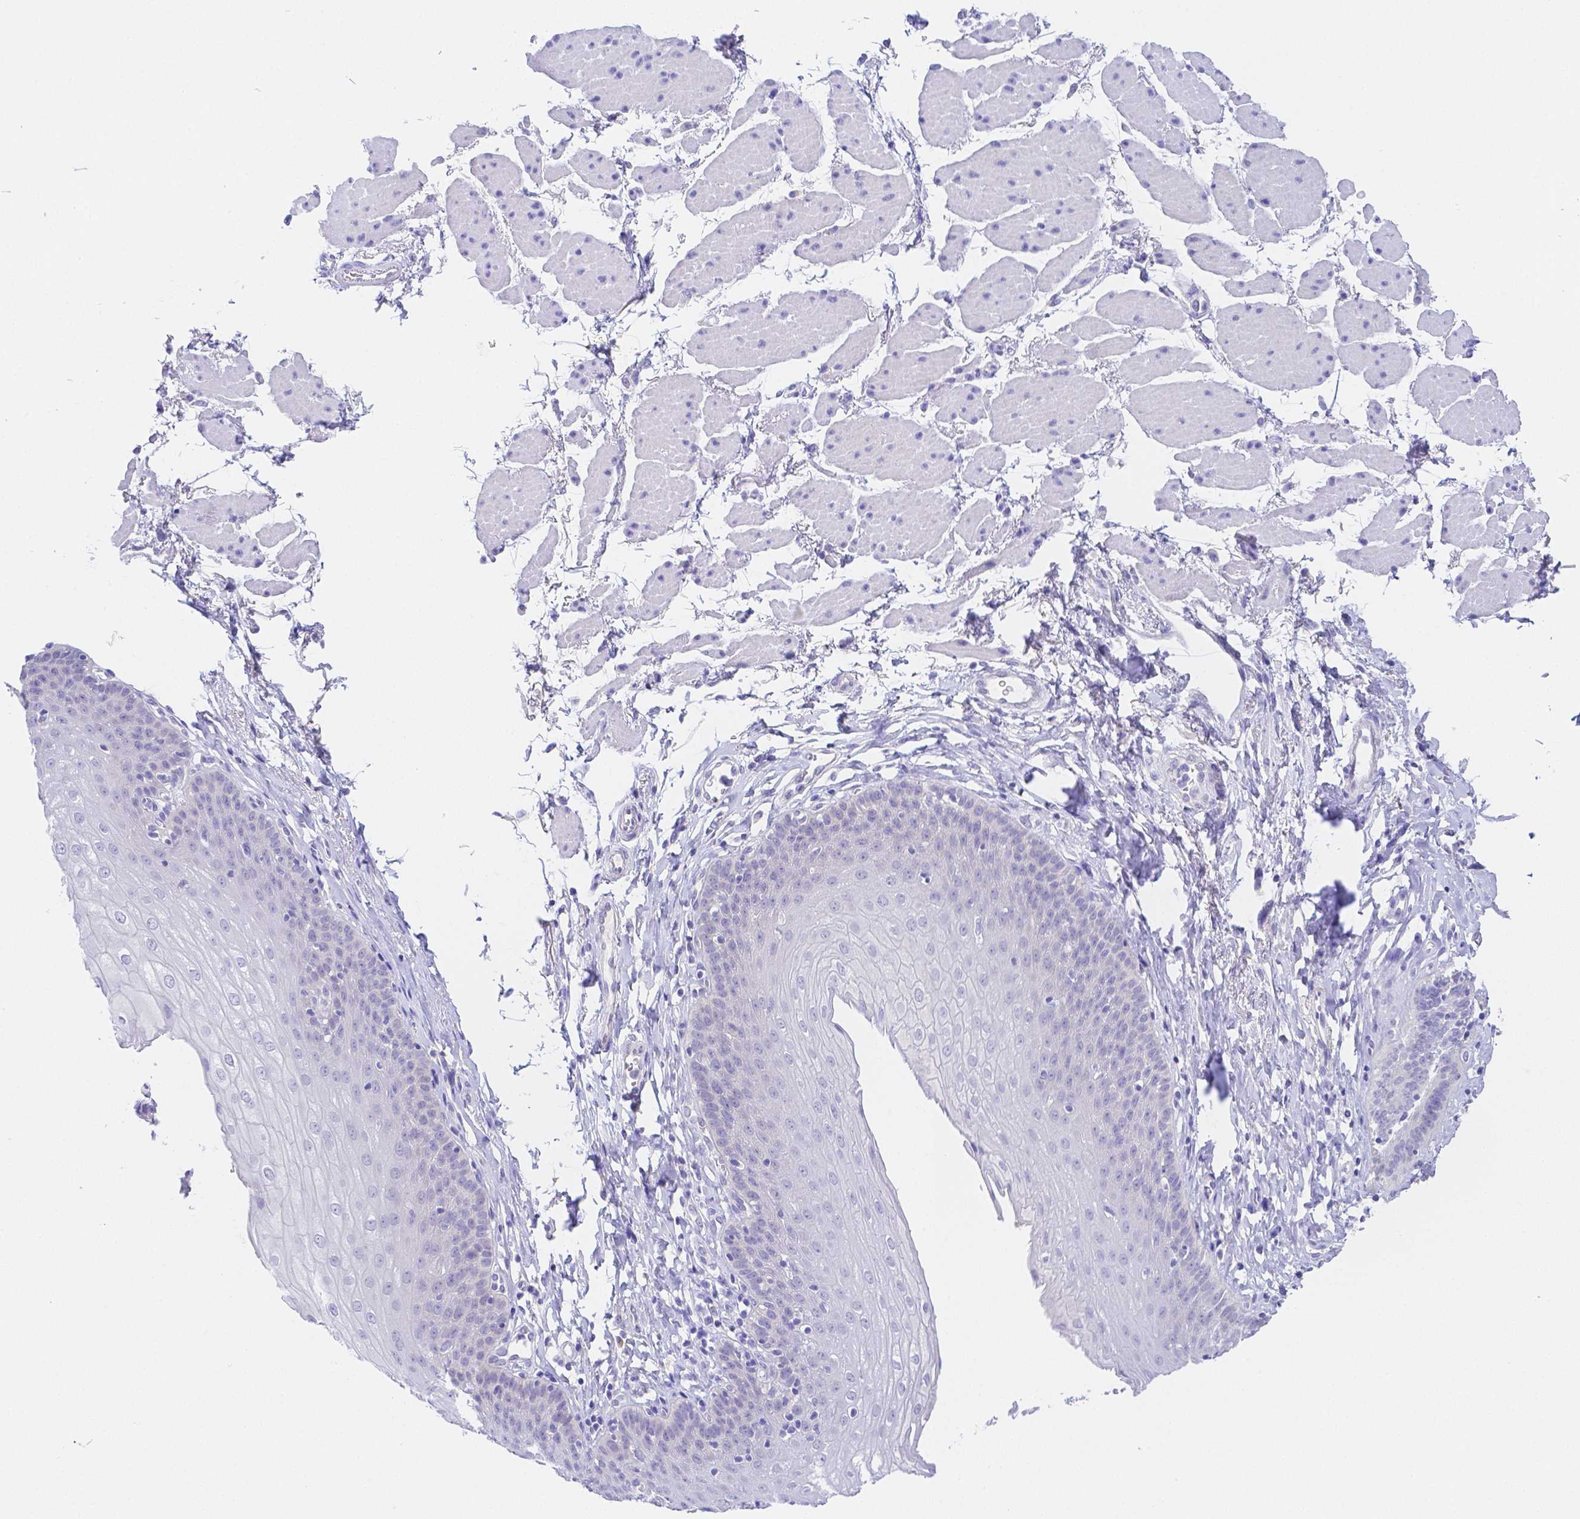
{"staining": {"intensity": "negative", "quantity": "none", "location": "none"}, "tissue": "esophagus", "cell_type": "Squamous epithelial cells", "image_type": "normal", "snomed": [{"axis": "morphology", "description": "Normal tissue, NOS"}, {"axis": "topography", "description": "Esophagus"}], "caption": "IHC micrograph of benign human esophagus stained for a protein (brown), which displays no staining in squamous epithelial cells. (Stains: DAB immunohistochemistry with hematoxylin counter stain, Microscopy: brightfield microscopy at high magnification).", "gene": "ZG16B", "patient": {"sex": "female", "age": 81}}